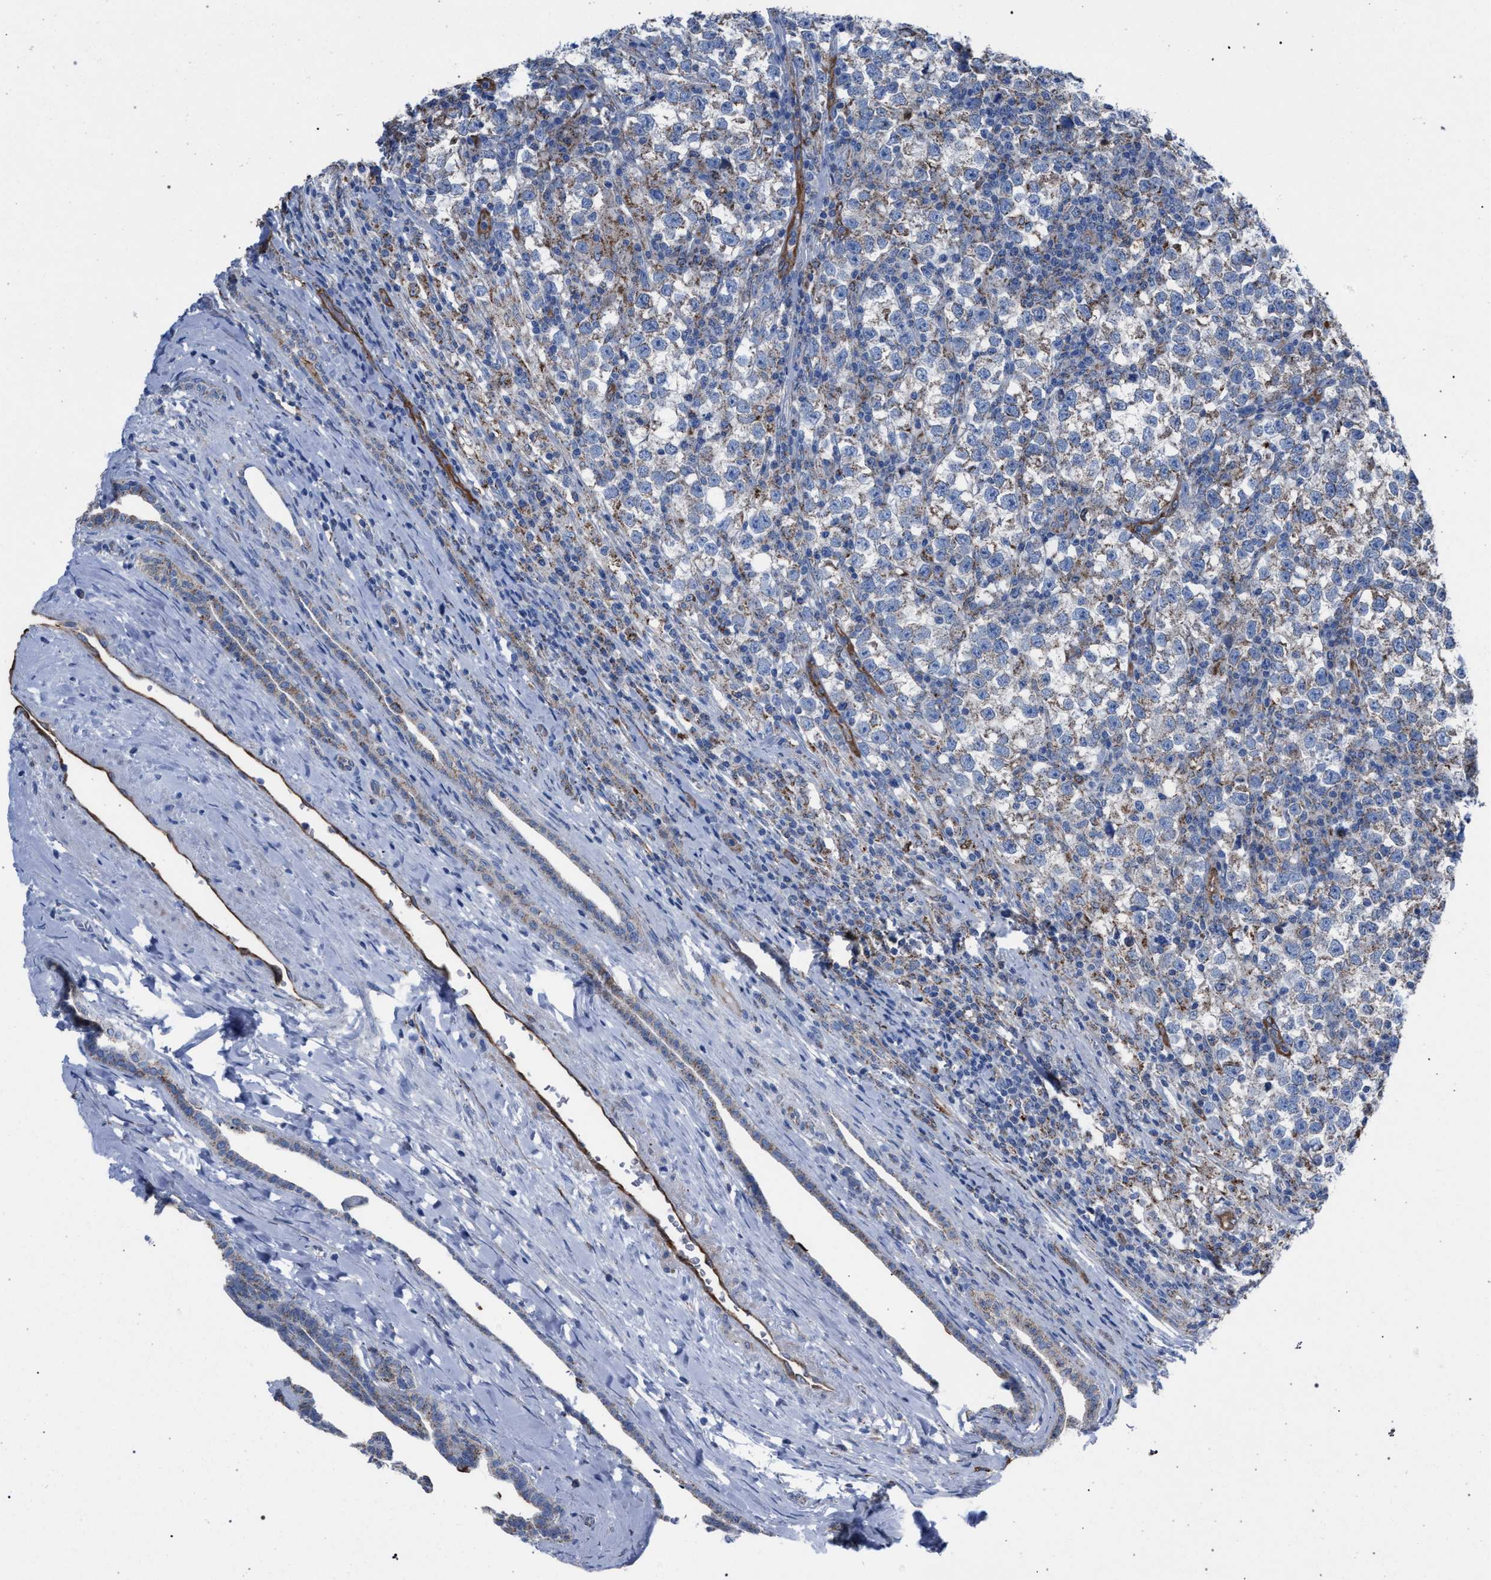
{"staining": {"intensity": "negative", "quantity": "none", "location": "none"}, "tissue": "testis cancer", "cell_type": "Tumor cells", "image_type": "cancer", "snomed": [{"axis": "morphology", "description": "Normal tissue, NOS"}, {"axis": "morphology", "description": "Seminoma, NOS"}, {"axis": "topography", "description": "Testis"}], "caption": "Seminoma (testis) was stained to show a protein in brown. There is no significant expression in tumor cells.", "gene": "HSD17B4", "patient": {"sex": "male", "age": 43}}